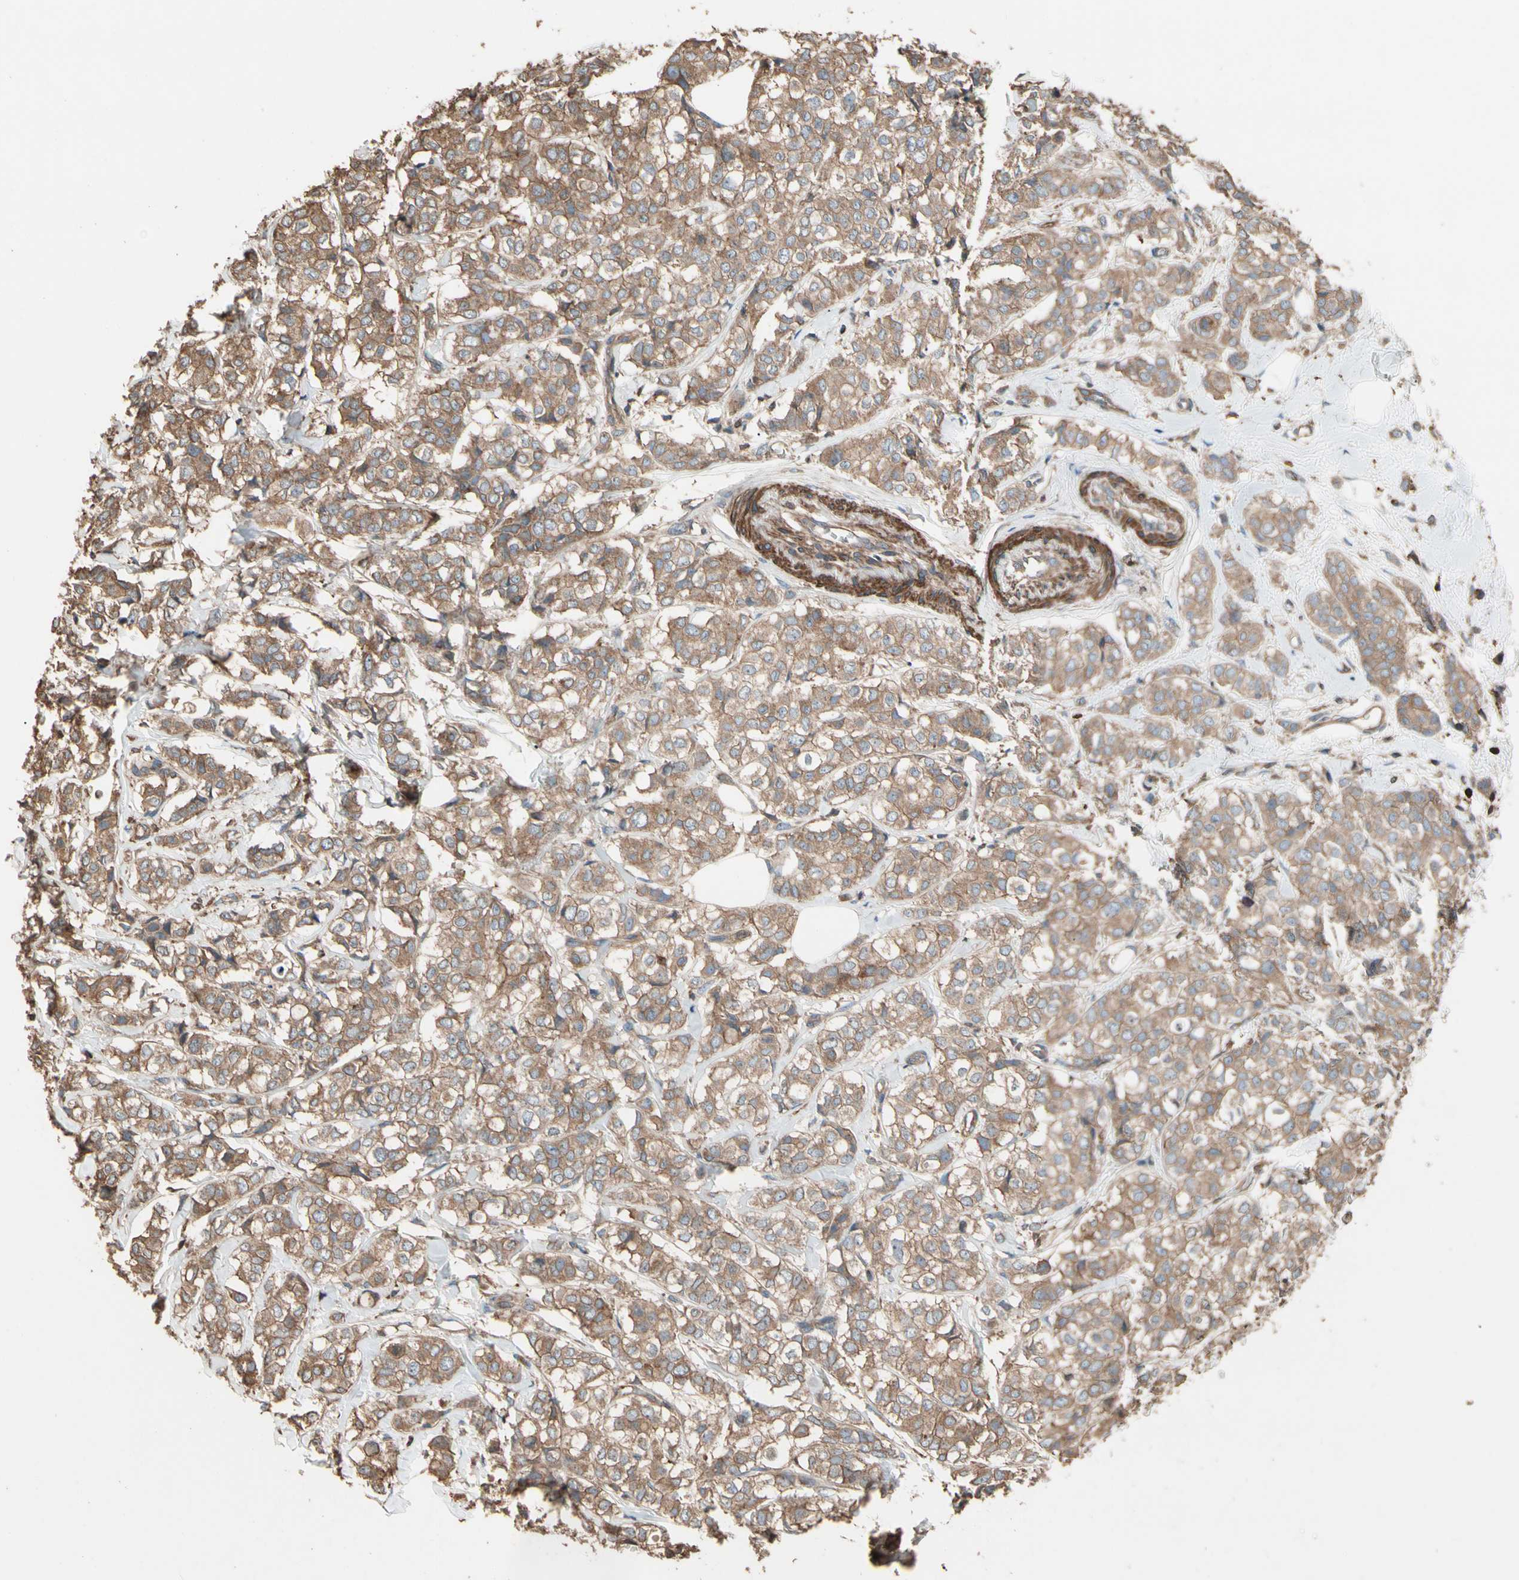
{"staining": {"intensity": "moderate", "quantity": ">75%", "location": "cytoplasmic/membranous"}, "tissue": "breast cancer", "cell_type": "Tumor cells", "image_type": "cancer", "snomed": [{"axis": "morphology", "description": "Lobular carcinoma"}, {"axis": "topography", "description": "Breast"}], "caption": "This photomicrograph shows immunohistochemistry staining of lobular carcinoma (breast), with medium moderate cytoplasmic/membranous positivity in approximately >75% of tumor cells.", "gene": "AGBL2", "patient": {"sex": "female", "age": 60}}